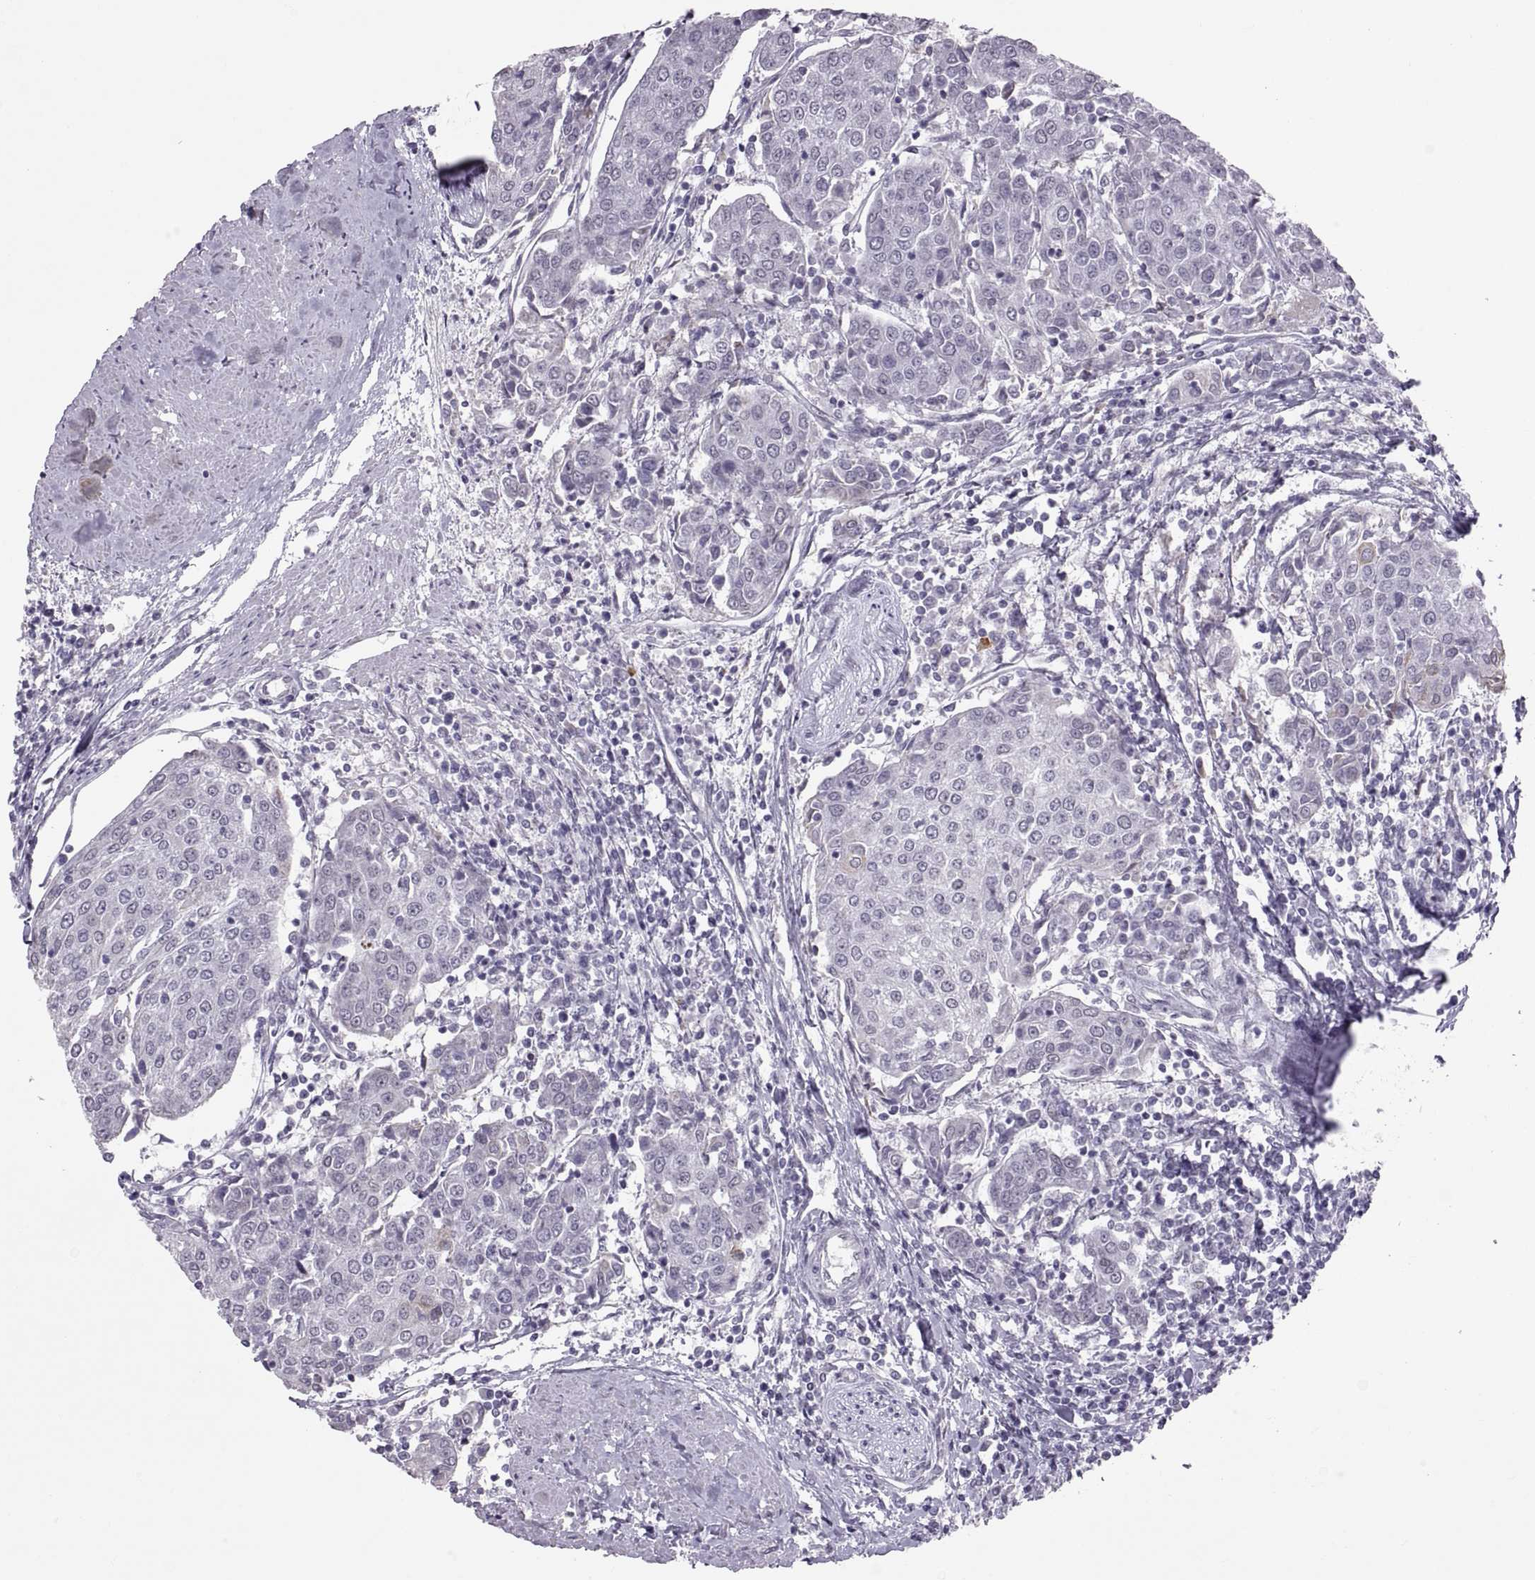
{"staining": {"intensity": "negative", "quantity": "none", "location": "none"}, "tissue": "urothelial cancer", "cell_type": "Tumor cells", "image_type": "cancer", "snomed": [{"axis": "morphology", "description": "Urothelial carcinoma, High grade"}, {"axis": "topography", "description": "Urinary bladder"}], "caption": "Human urothelial carcinoma (high-grade) stained for a protein using IHC shows no expression in tumor cells.", "gene": "KRT77", "patient": {"sex": "female", "age": 85}}